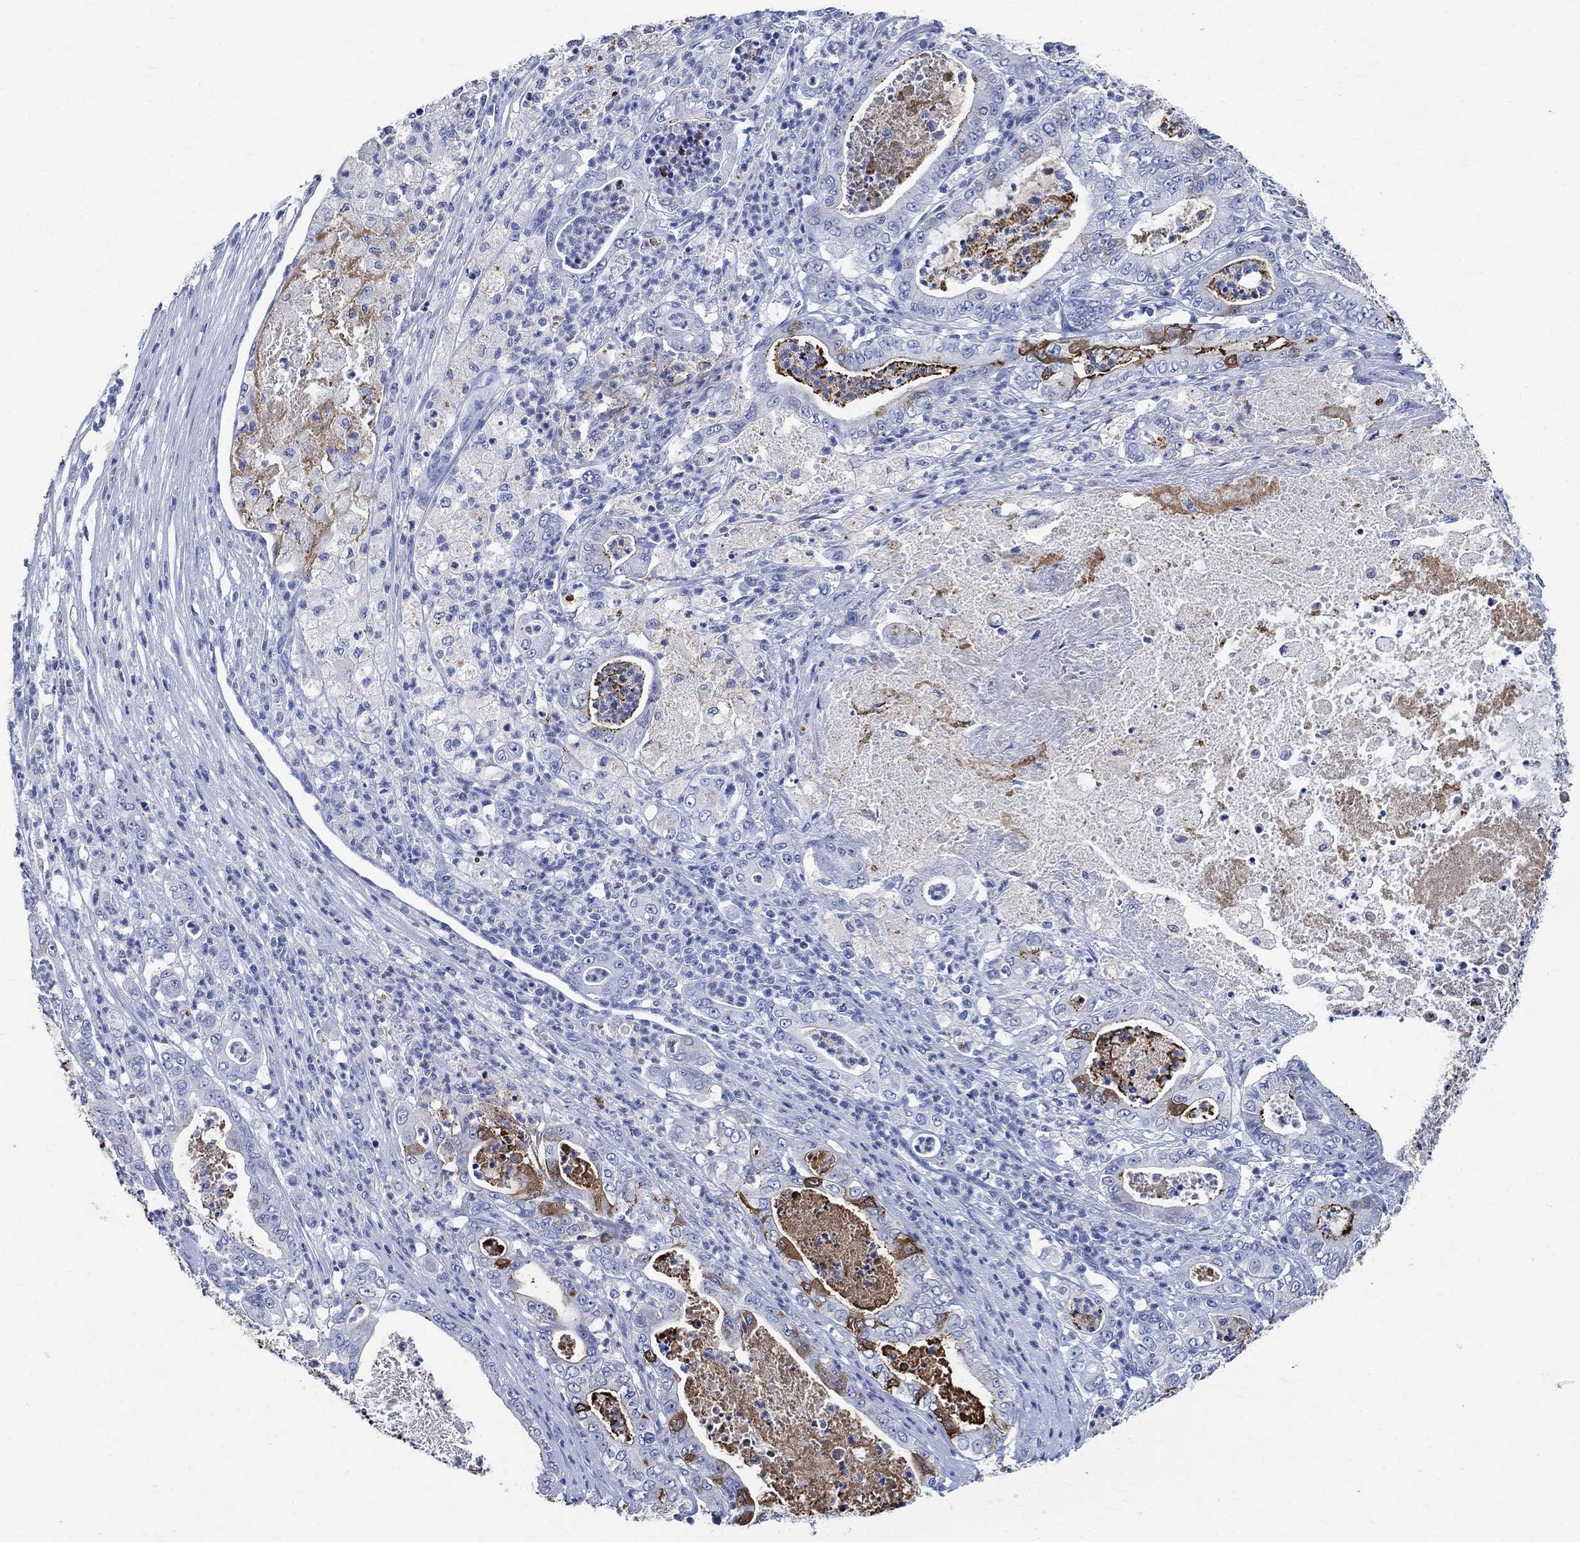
{"staining": {"intensity": "strong", "quantity": "<25%", "location": "cytoplasmic/membranous"}, "tissue": "pancreatic cancer", "cell_type": "Tumor cells", "image_type": "cancer", "snomed": [{"axis": "morphology", "description": "Adenocarcinoma, NOS"}, {"axis": "topography", "description": "Pancreas"}], "caption": "DAB (3,3'-diaminobenzidine) immunohistochemical staining of pancreatic cancer (adenocarcinoma) shows strong cytoplasmic/membranous protein expression in about <25% of tumor cells. The protein of interest is stained brown, and the nuclei are stained in blue (DAB (3,3'-diaminobenzidine) IHC with brightfield microscopy, high magnification).", "gene": "TMEM221", "patient": {"sex": "male", "age": 71}}